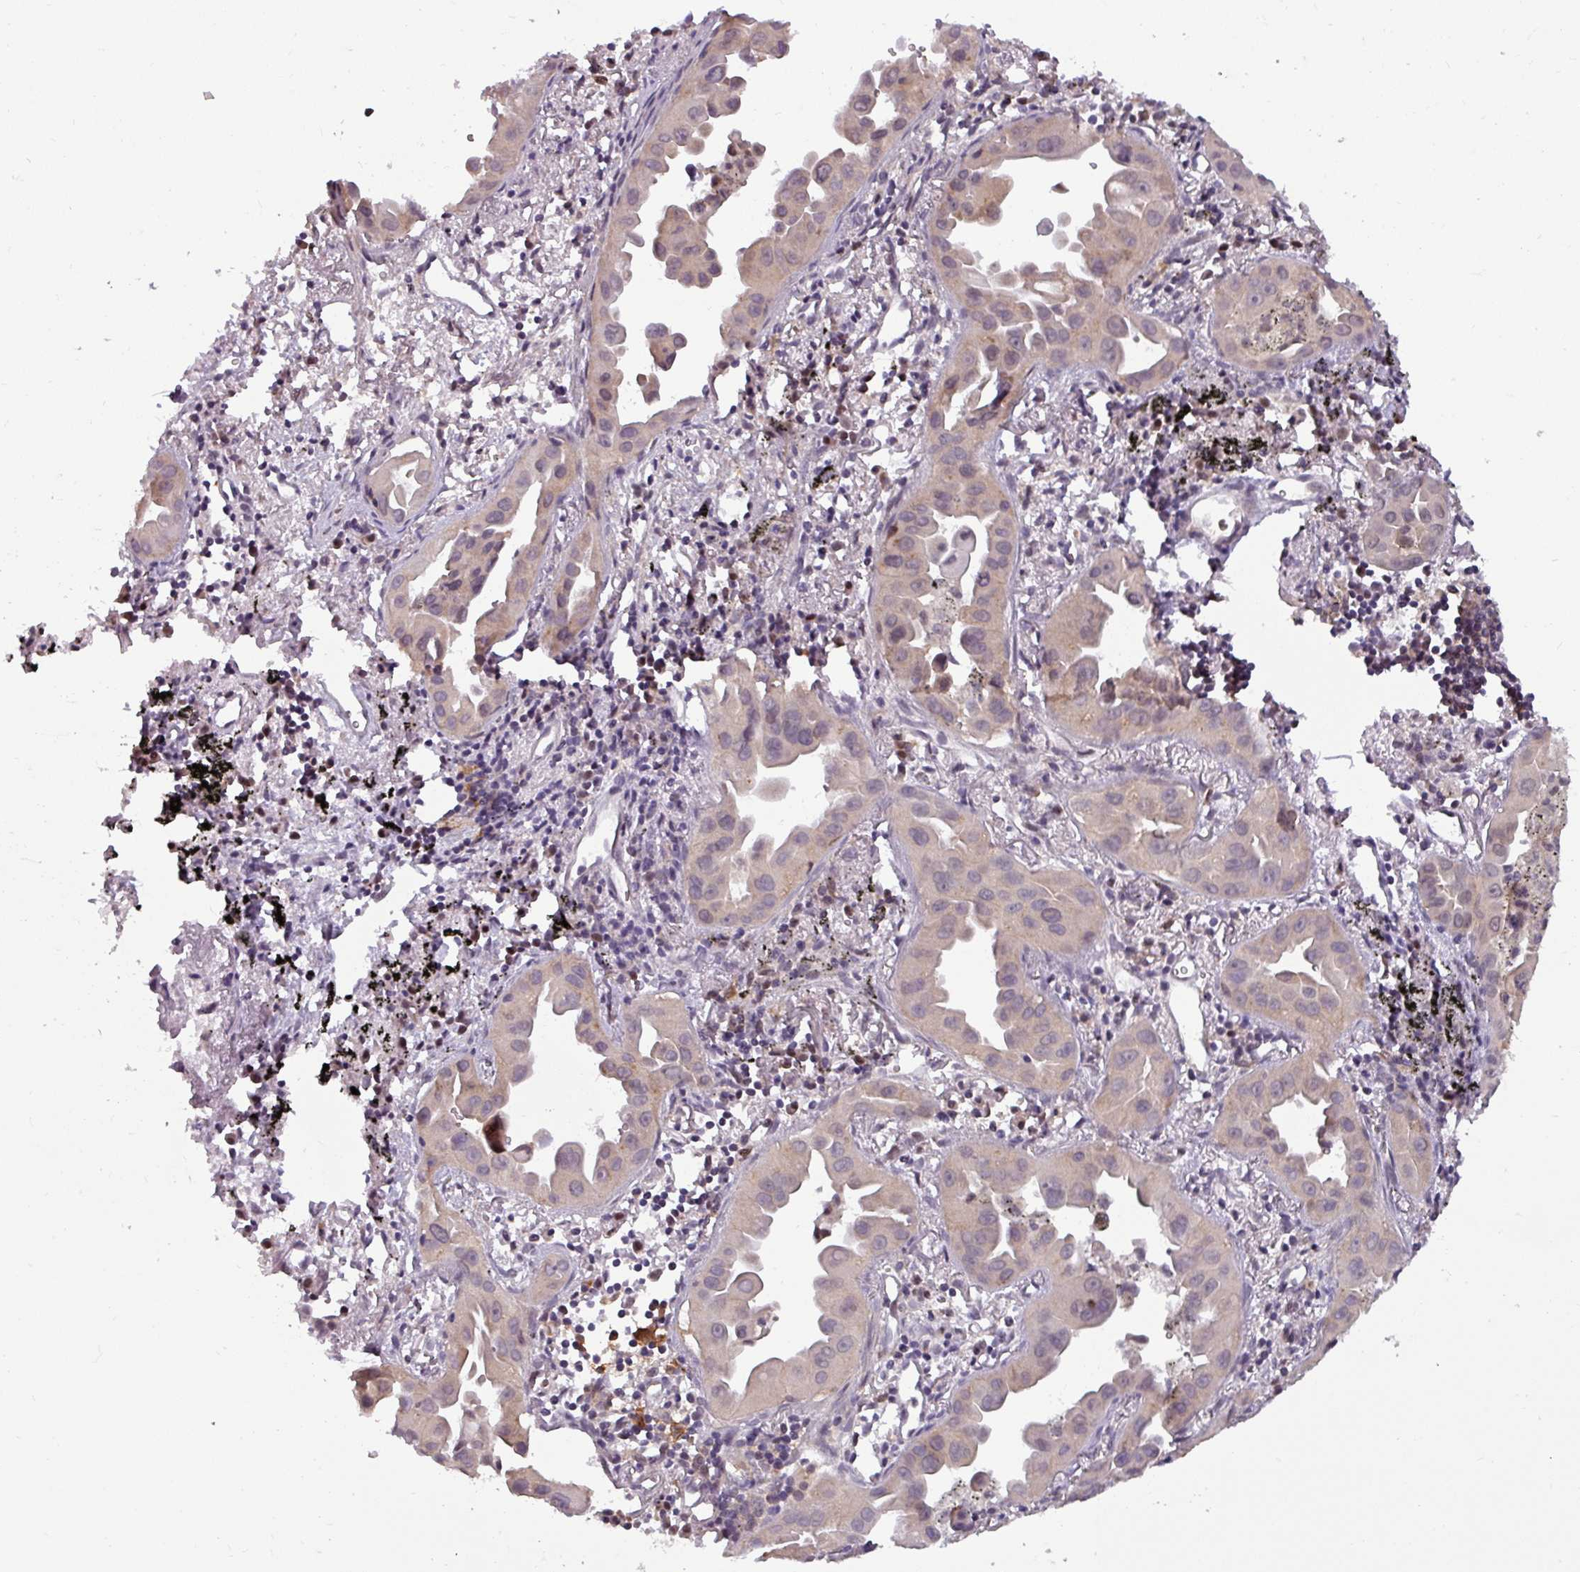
{"staining": {"intensity": "weak", "quantity": ">75%", "location": "cytoplasmic/membranous,nuclear"}, "tissue": "lung cancer", "cell_type": "Tumor cells", "image_type": "cancer", "snomed": [{"axis": "morphology", "description": "Adenocarcinoma, NOS"}, {"axis": "topography", "description": "Lung"}], "caption": "Immunohistochemistry staining of lung cancer, which reveals low levels of weak cytoplasmic/membranous and nuclear expression in approximately >75% of tumor cells indicating weak cytoplasmic/membranous and nuclear protein staining. The staining was performed using DAB (brown) for protein detection and nuclei were counterstained in hematoxylin (blue).", "gene": "NPFFR1", "patient": {"sex": "male", "age": 68}}